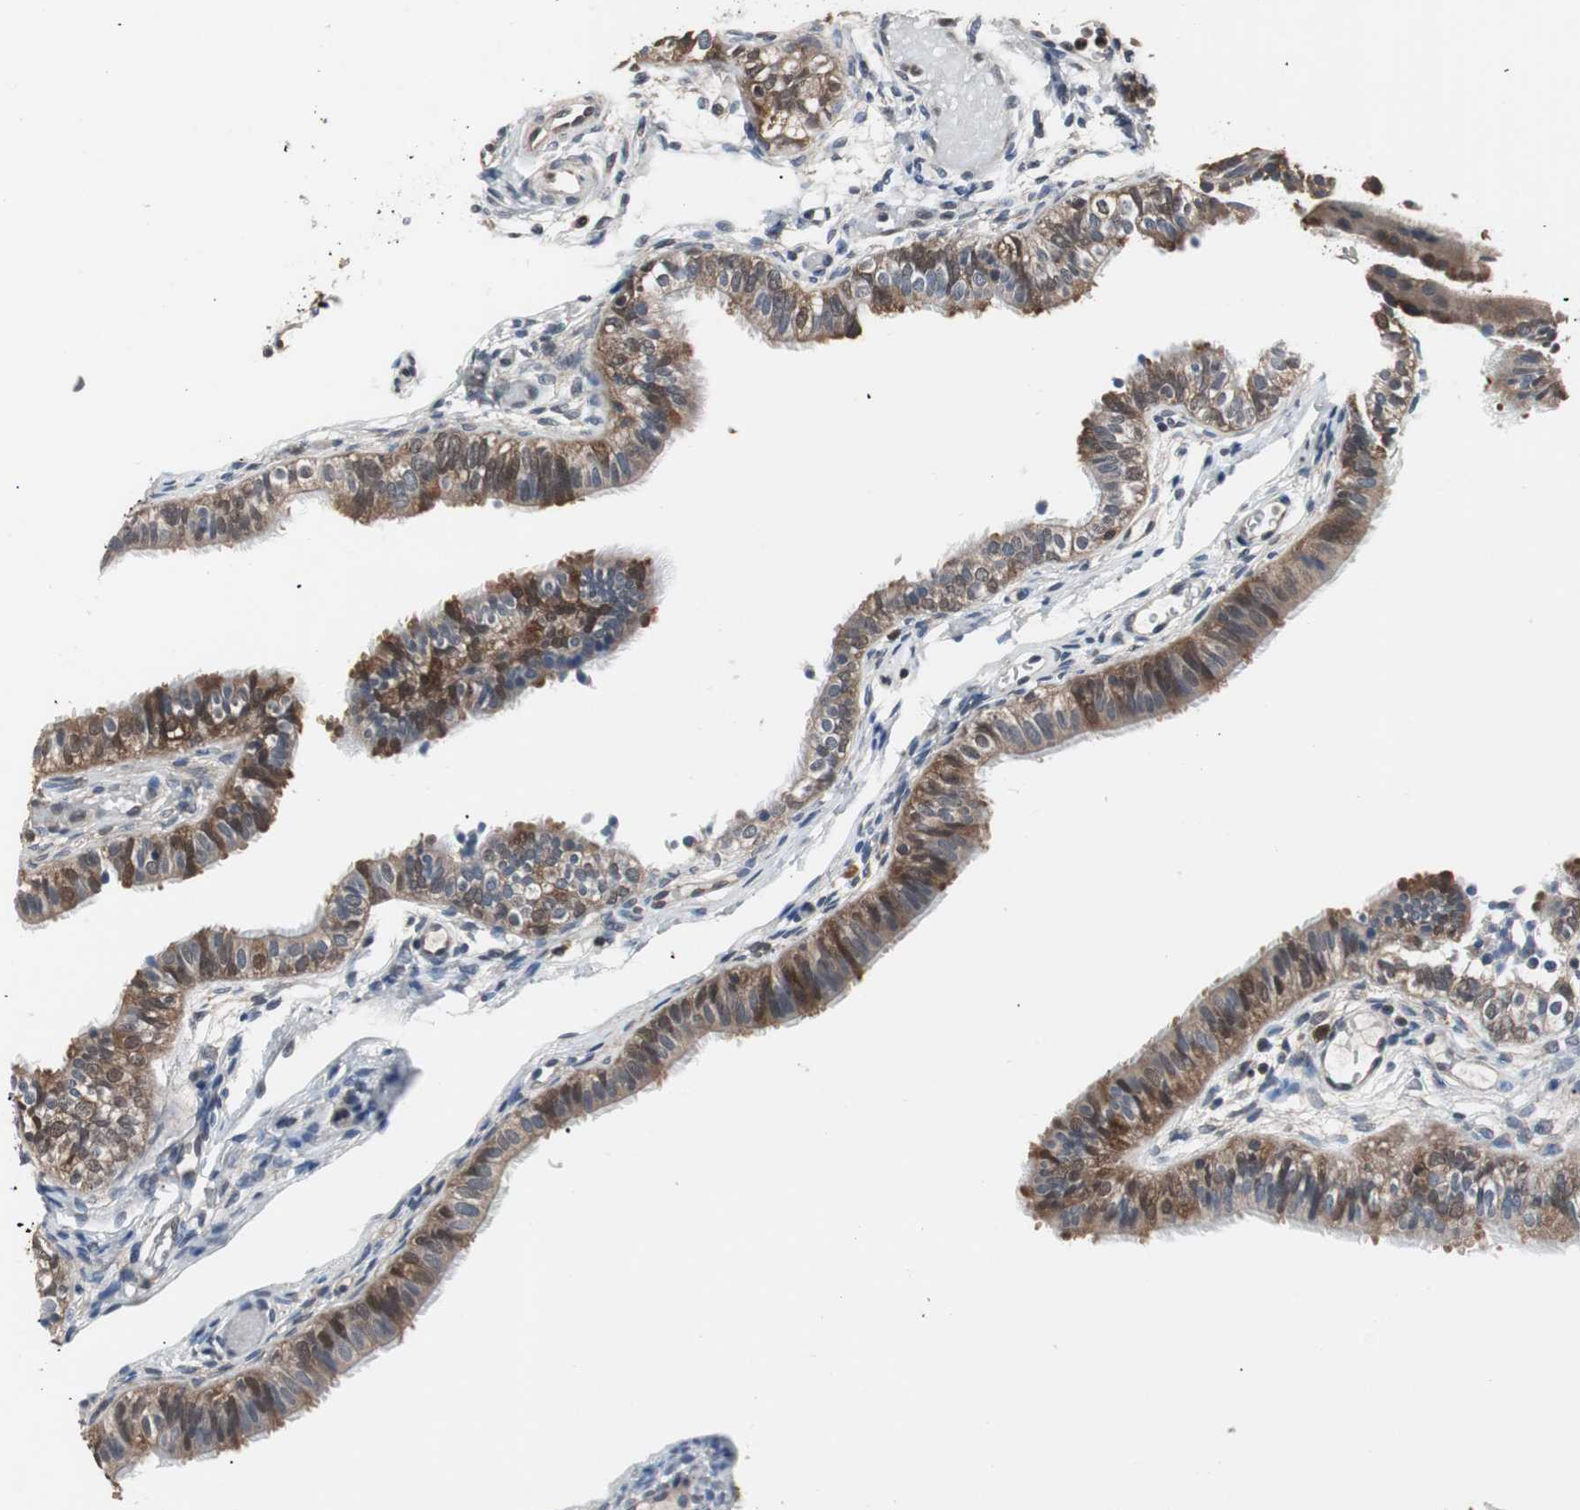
{"staining": {"intensity": "strong", "quantity": ">75%", "location": "cytoplasmic/membranous"}, "tissue": "fallopian tube", "cell_type": "Glandular cells", "image_type": "normal", "snomed": [{"axis": "morphology", "description": "Normal tissue, NOS"}, {"axis": "morphology", "description": "Dermoid, NOS"}, {"axis": "topography", "description": "Fallopian tube"}], "caption": "Immunohistochemical staining of unremarkable fallopian tube reveals strong cytoplasmic/membranous protein positivity in approximately >75% of glandular cells.", "gene": "ZSCAN22", "patient": {"sex": "female", "age": 33}}